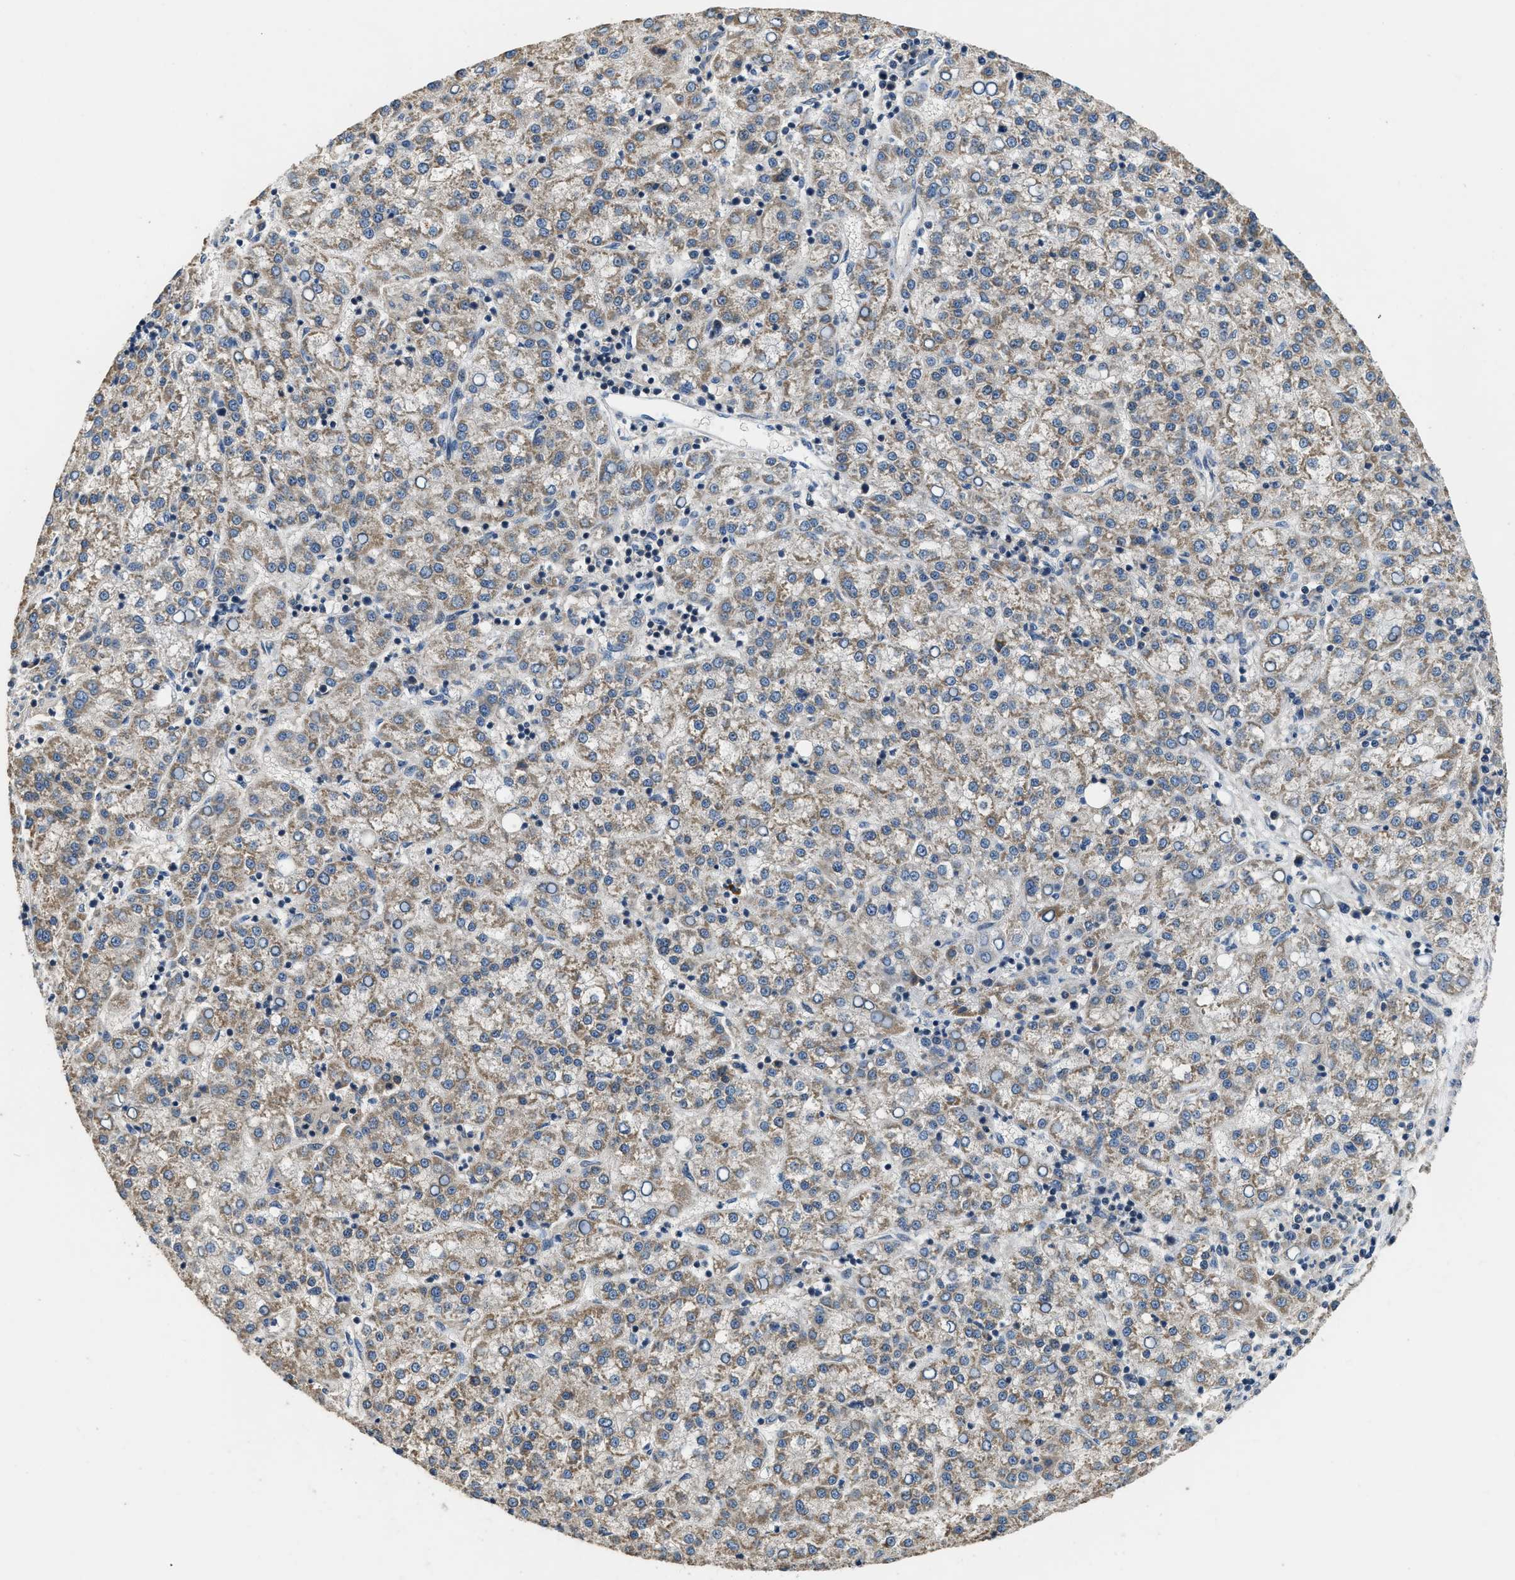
{"staining": {"intensity": "weak", "quantity": ">75%", "location": "cytoplasmic/membranous"}, "tissue": "liver cancer", "cell_type": "Tumor cells", "image_type": "cancer", "snomed": [{"axis": "morphology", "description": "Carcinoma, Hepatocellular, NOS"}, {"axis": "topography", "description": "Liver"}], "caption": "Brown immunohistochemical staining in human liver cancer reveals weak cytoplasmic/membranous staining in about >75% of tumor cells.", "gene": "SSH2", "patient": {"sex": "female", "age": 58}}